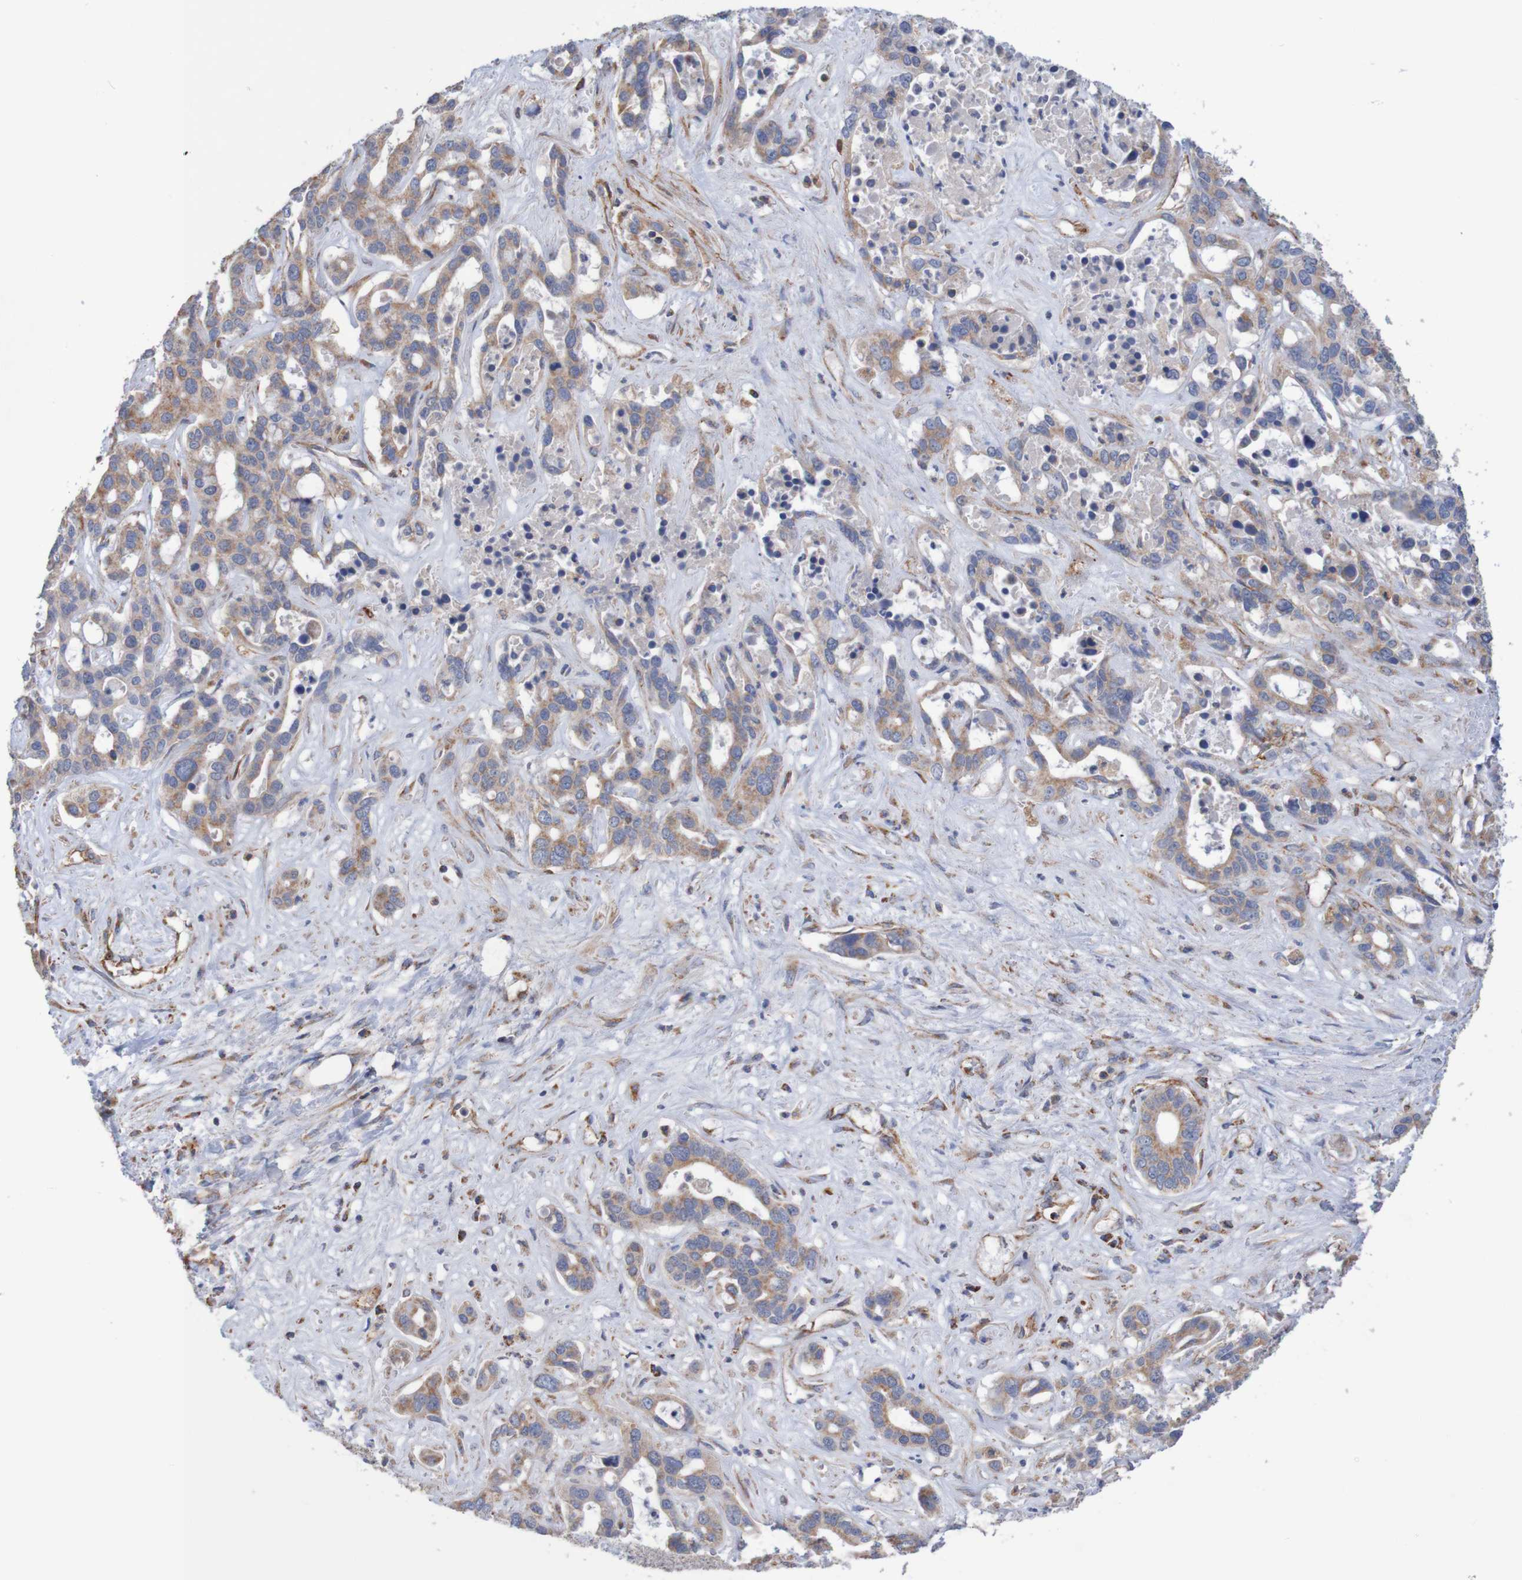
{"staining": {"intensity": "moderate", "quantity": ">75%", "location": "cytoplasmic/membranous"}, "tissue": "liver cancer", "cell_type": "Tumor cells", "image_type": "cancer", "snomed": [{"axis": "morphology", "description": "Cholangiocarcinoma"}, {"axis": "topography", "description": "Liver"}], "caption": "Tumor cells demonstrate medium levels of moderate cytoplasmic/membranous staining in about >75% of cells in liver cancer.", "gene": "MMEL1", "patient": {"sex": "female", "age": 65}}